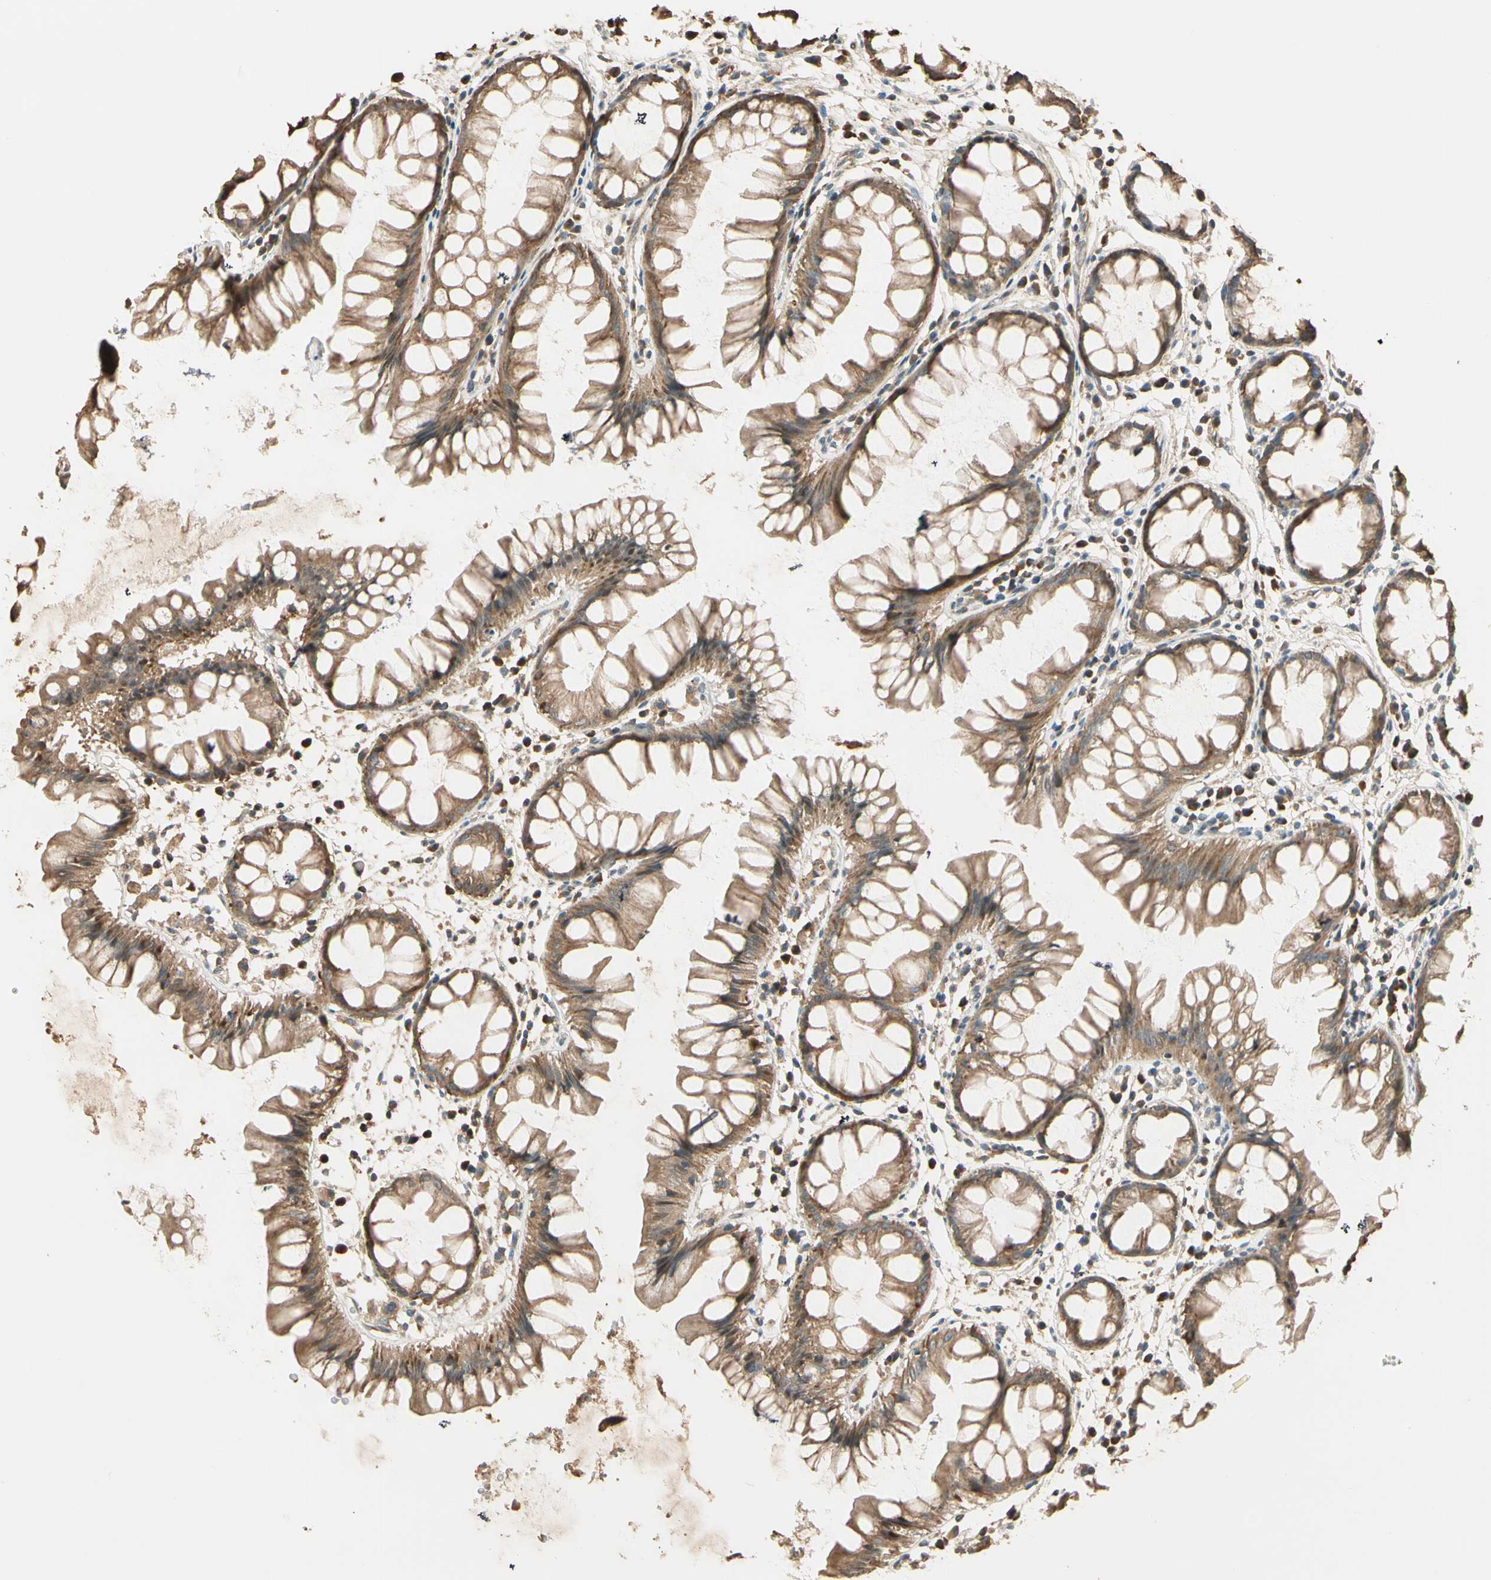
{"staining": {"intensity": "moderate", "quantity": ">75%", "location": "cytoplasmic/membranous"}, "tissue": "rectum", "cell_type": "Glandular cells", "image_type": "normal", "snomed": [{"axis": "morphology", "description": "Normal tissue, NOS"}, {"axis": "morphology", "description": "Adenocarcinoma, NOS"}, {"axis": "topography", "description": "Rectum"}], "caption": "This image displays IHC staining of unremarkable human rectum, with medium moderate cytoplasmic/membranous staining in about >75% of glandular cells.", "gene": "TNFRSF21", "patient": {"sex": "female", "age": 65}}